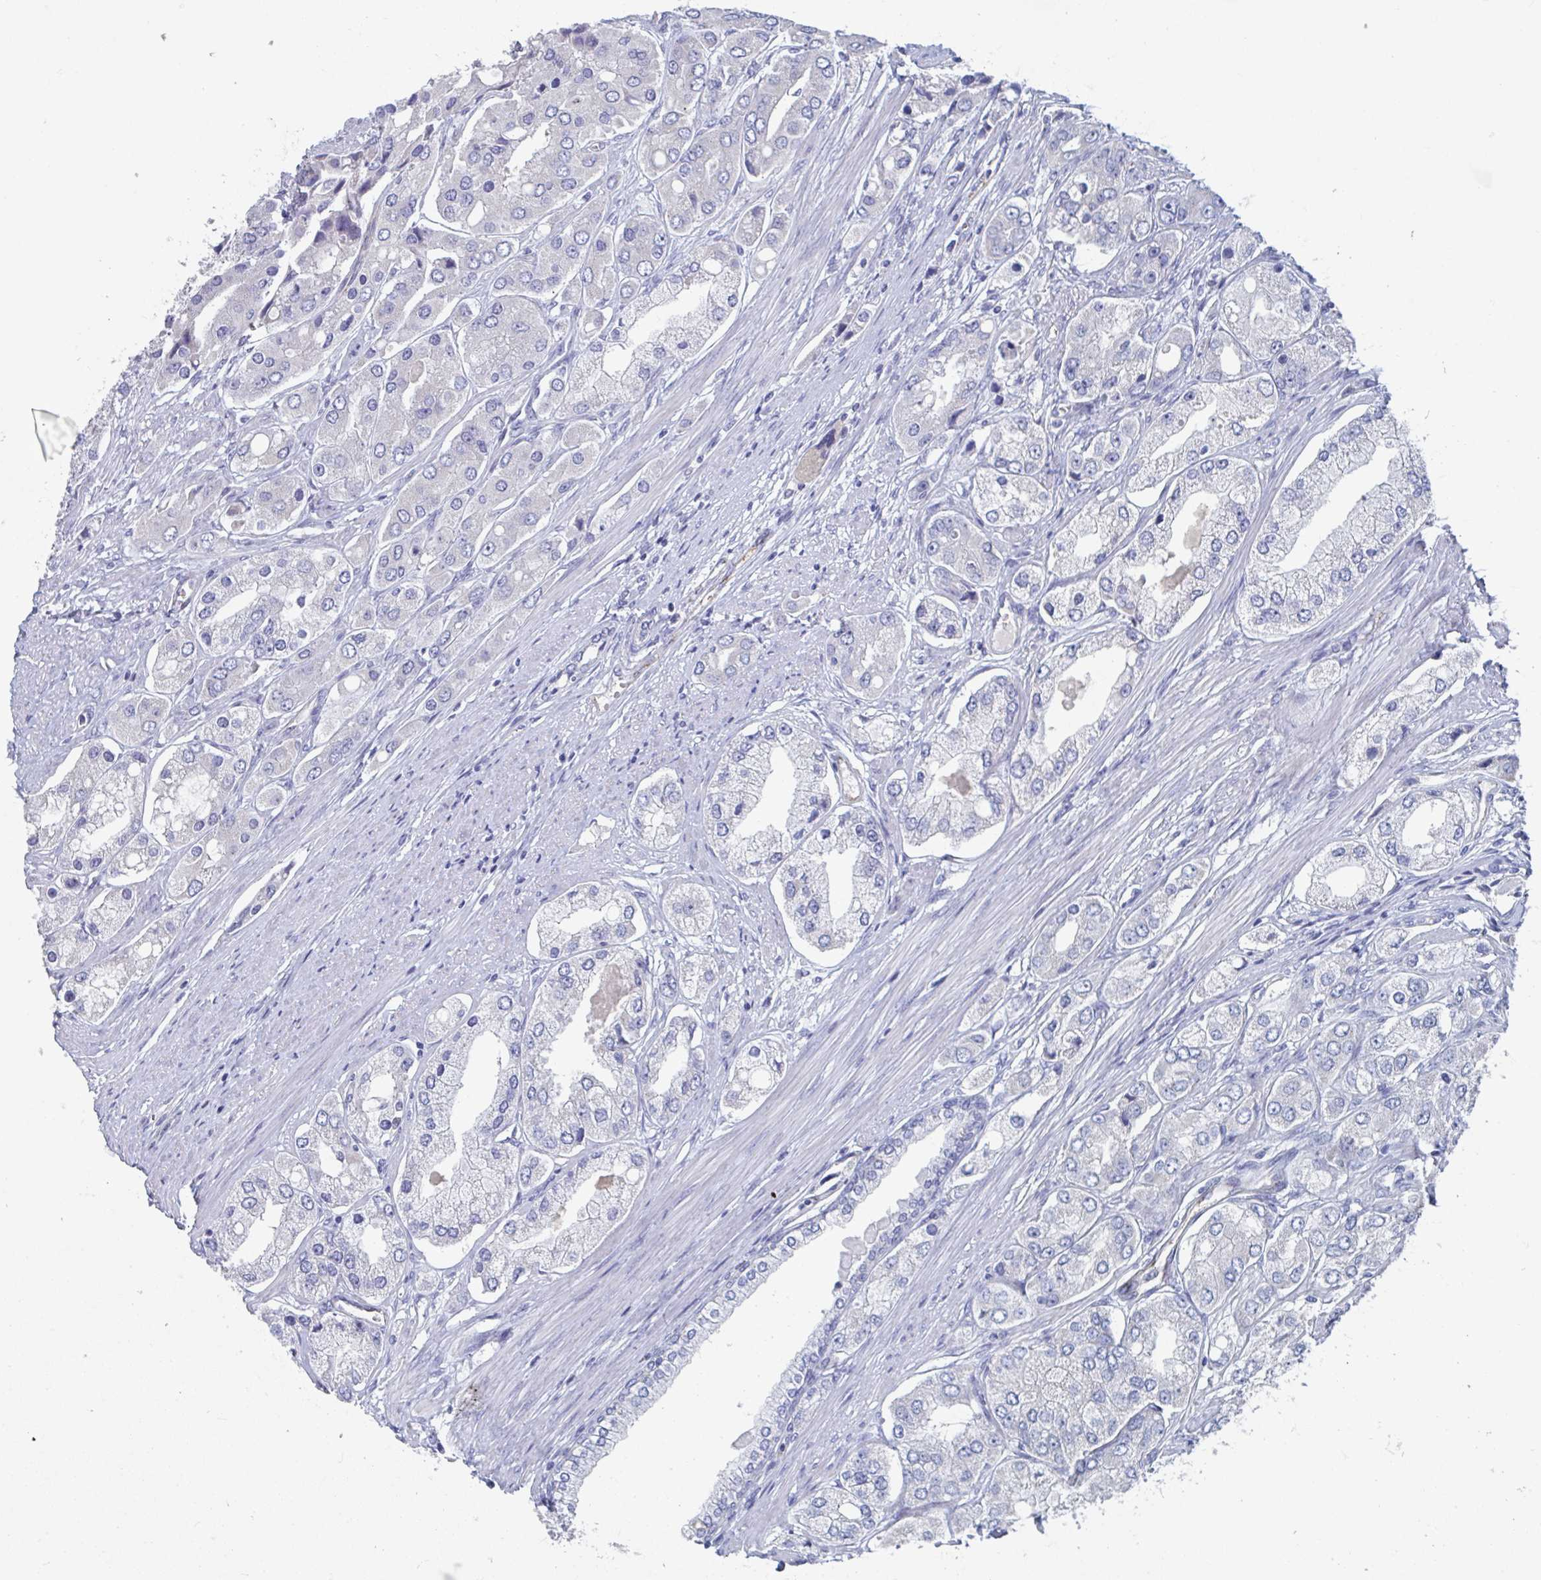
{"staining": {"intensity": "negative", "quantity": "none", "location": "none"}, "tissue": "prostate cancer", "cell_type": "Tumor cells", "image_type": "cancer", "snomed": [{"axis": "morphology", "description": "Adenocarcinoma, Low grade"}, {"axis": "topography", "description": "Prostate"}], "caption": "The photomicrograph shows no staining of tumor cells in prostate cancer.", "gene": "ABHD16A", "patient": {"sex": "male", "age": 69}}